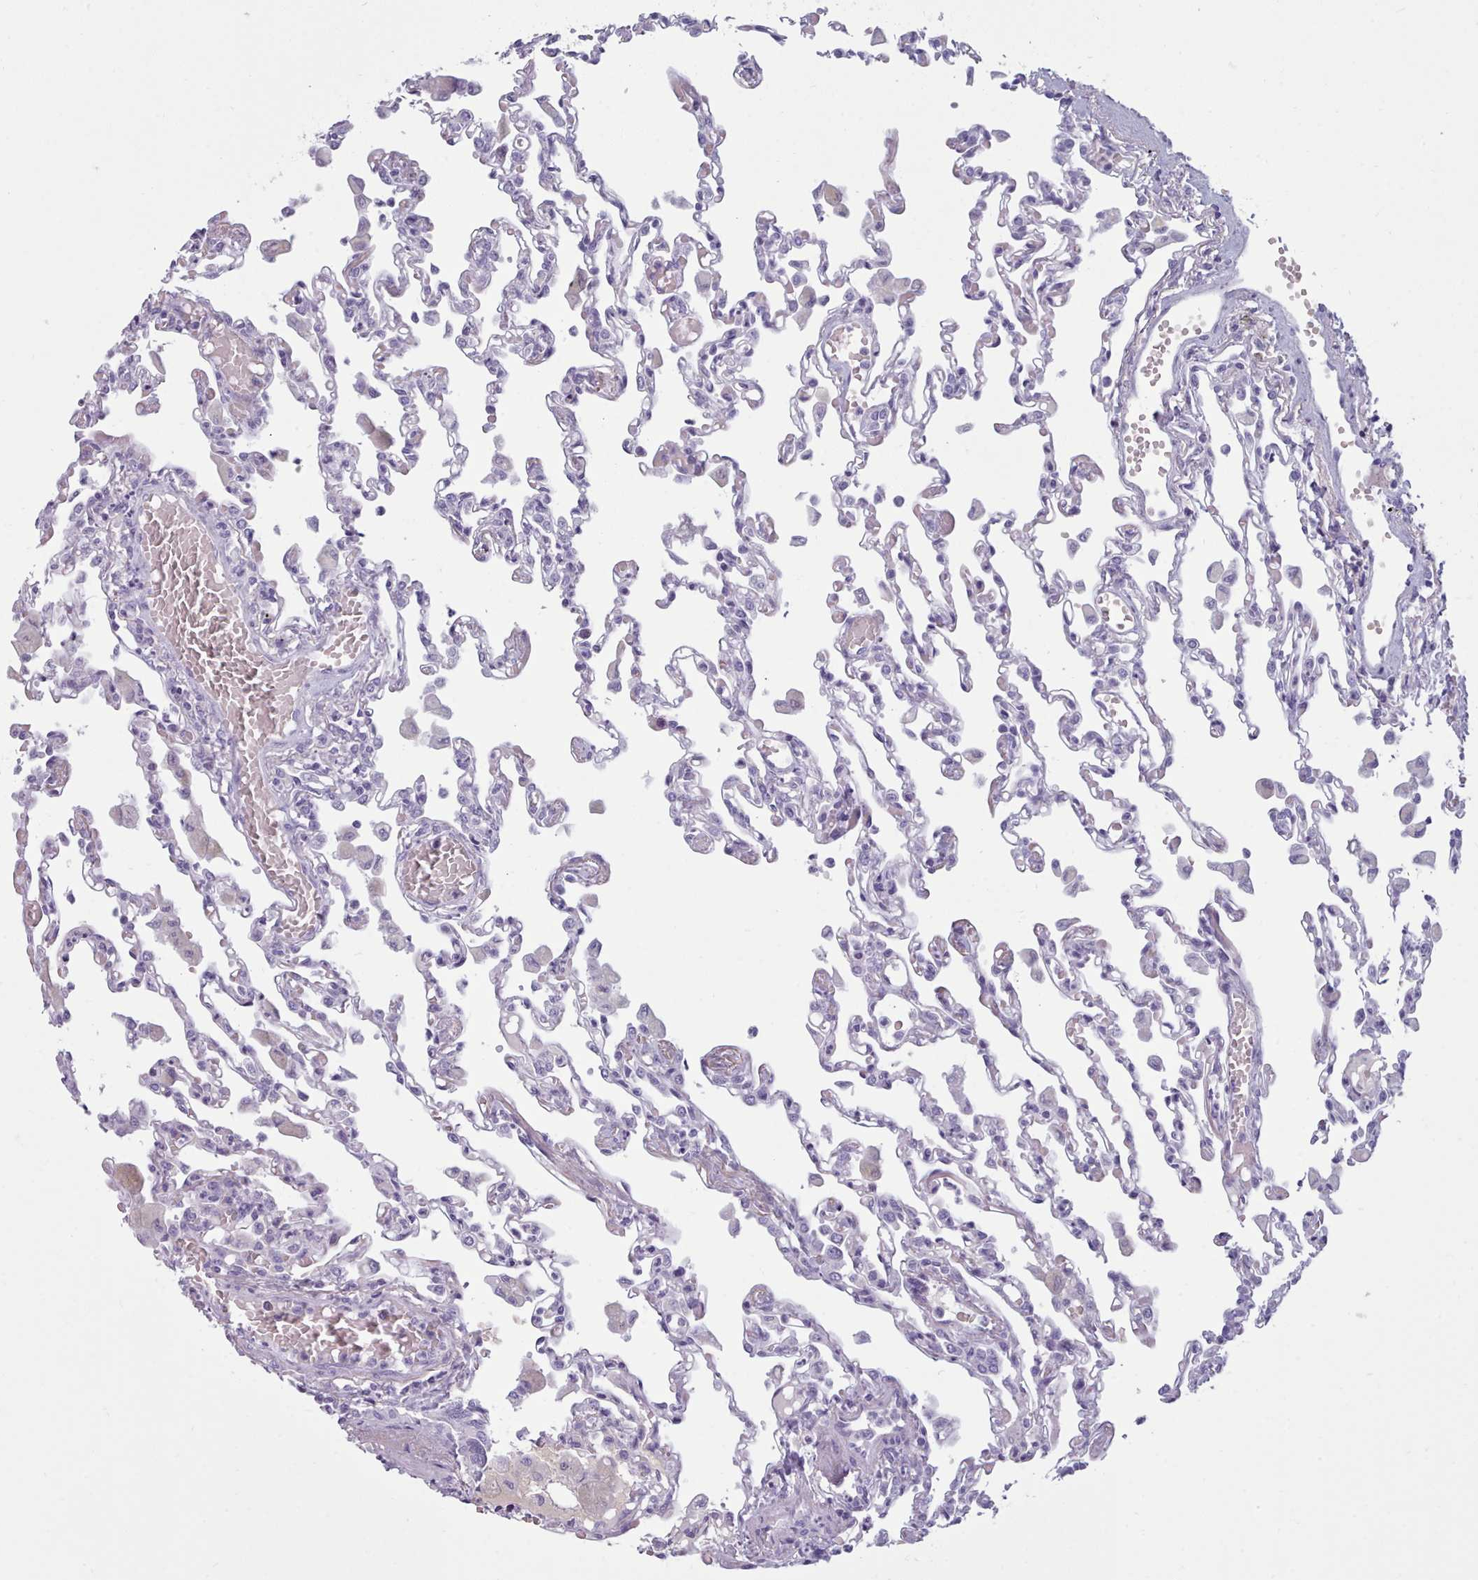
{"staining": {"intensity": "negative", "quantity": "none", "location": "none"}, "tissue": "lung", "cell_type": "Alveolar cells", "image_type": "normal", "snomed": [{"axis": "morphology", "description": "Normal tissue, NOS"}, {"axis": "topography", "description": "Bronchus"}, {"axis": "topography", "description": "Lung"}], "caption": "This is a micrograph of immunohistochemistry (IHC) staining of unremarkable lung, which shows no positivity in alveolar cells.", "gene": "ZNF43", "patient": {"sex": "female", "age": 49}}